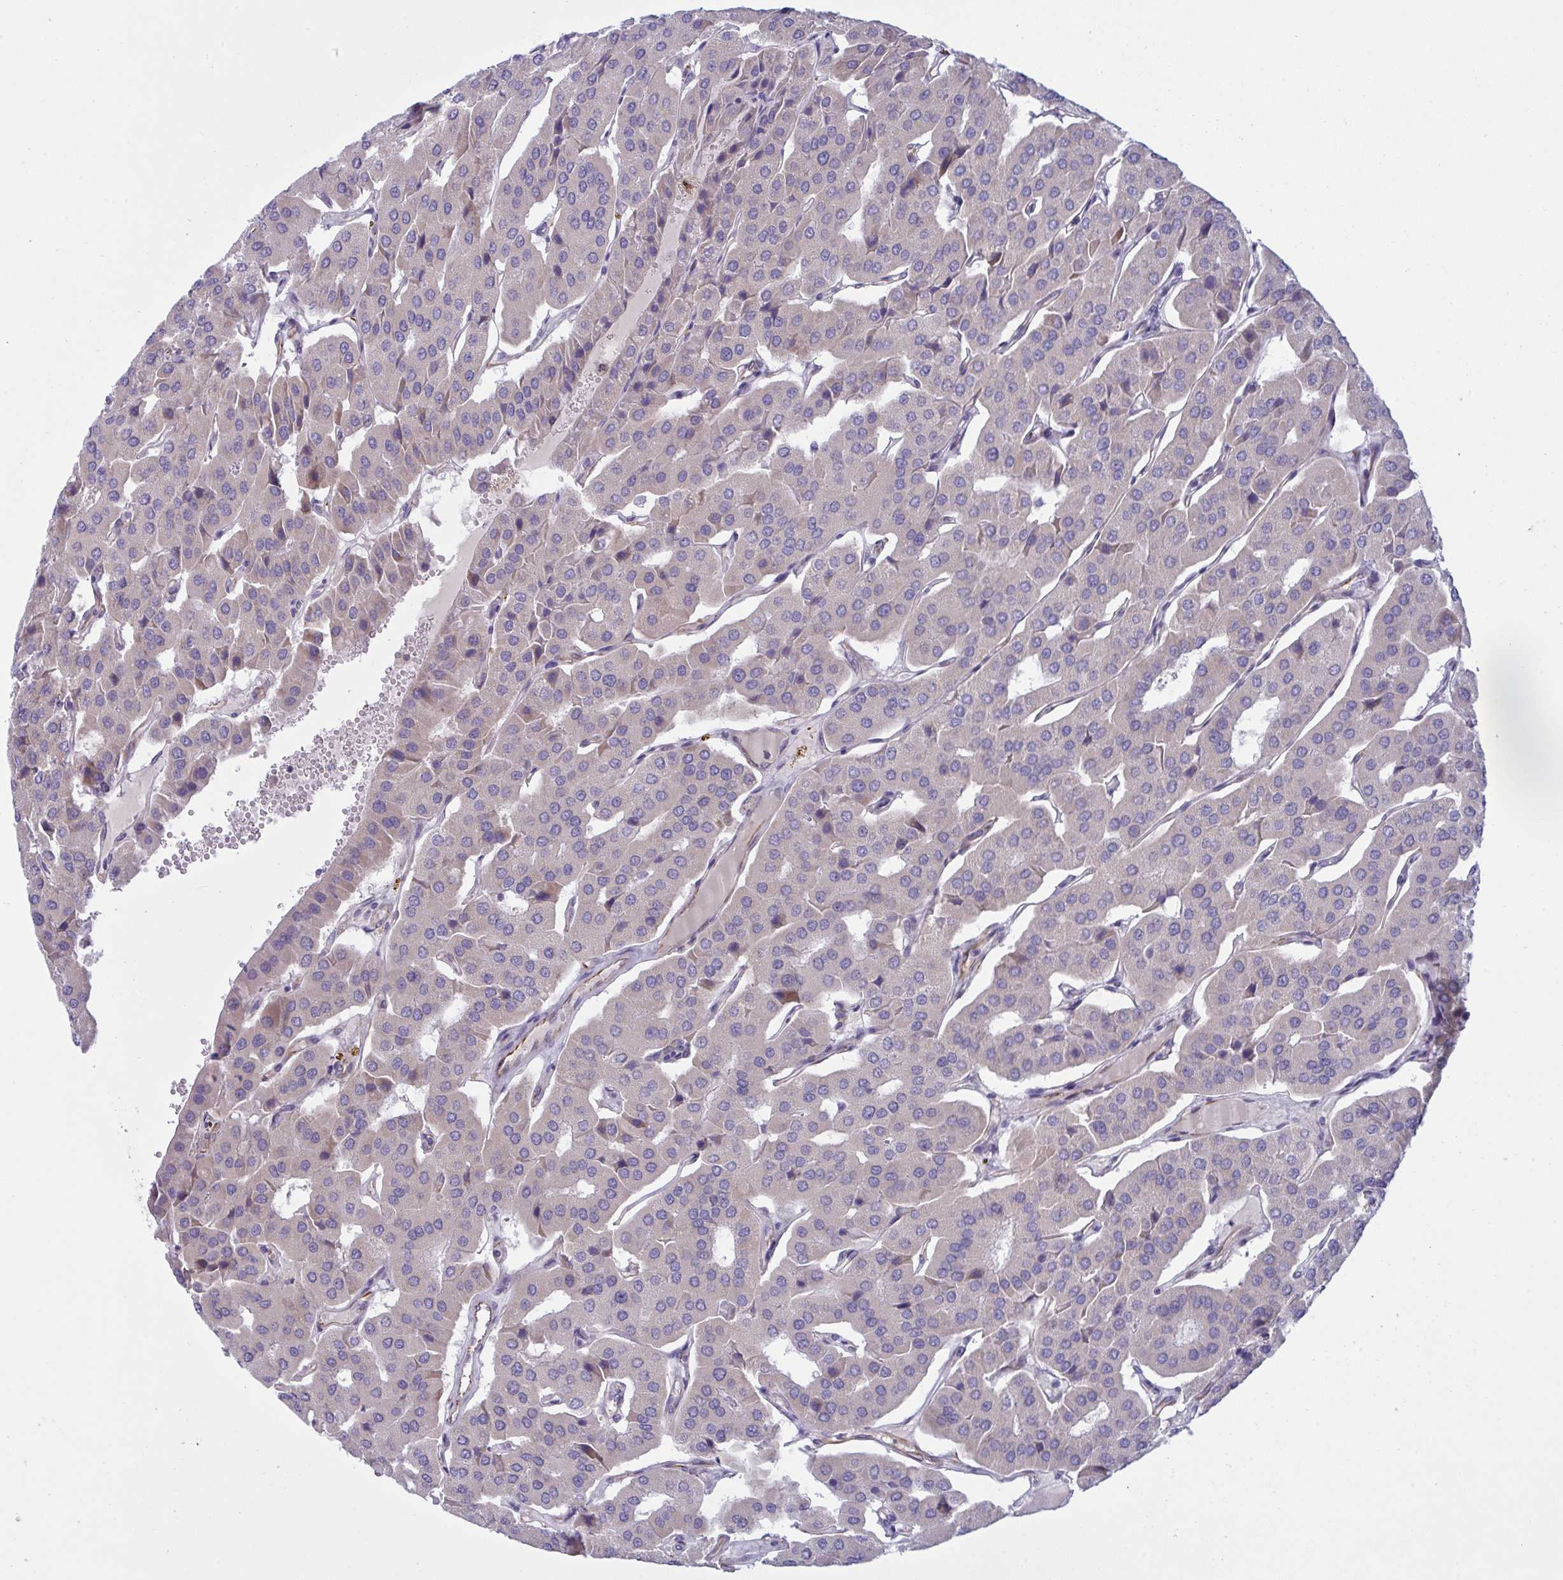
{"staining": {"intensity": "negative", "quantity": "none", "location": "none"}, "tissue": "parathyroid gland", "cell_type": "Glandular cells", "image_type": "normal", "snomed": [{"axis": "morphology", "description": "Normal tissue, NOS"}, {"axis": "morphology", "description": "Adenoma, NOS"}, {"axis": "topography", "description": "Parathyroid gland"}], "caption": "A high-resolution image shows IHC staining of unremarkable parathyroid gland, which demonstrates no significant positivity in glandular cells. (DAB immunohistochemistry with hematoxylin counter stain).", "gene": "DCBLD1", "patient": {"sex": "female", "age": 86}}